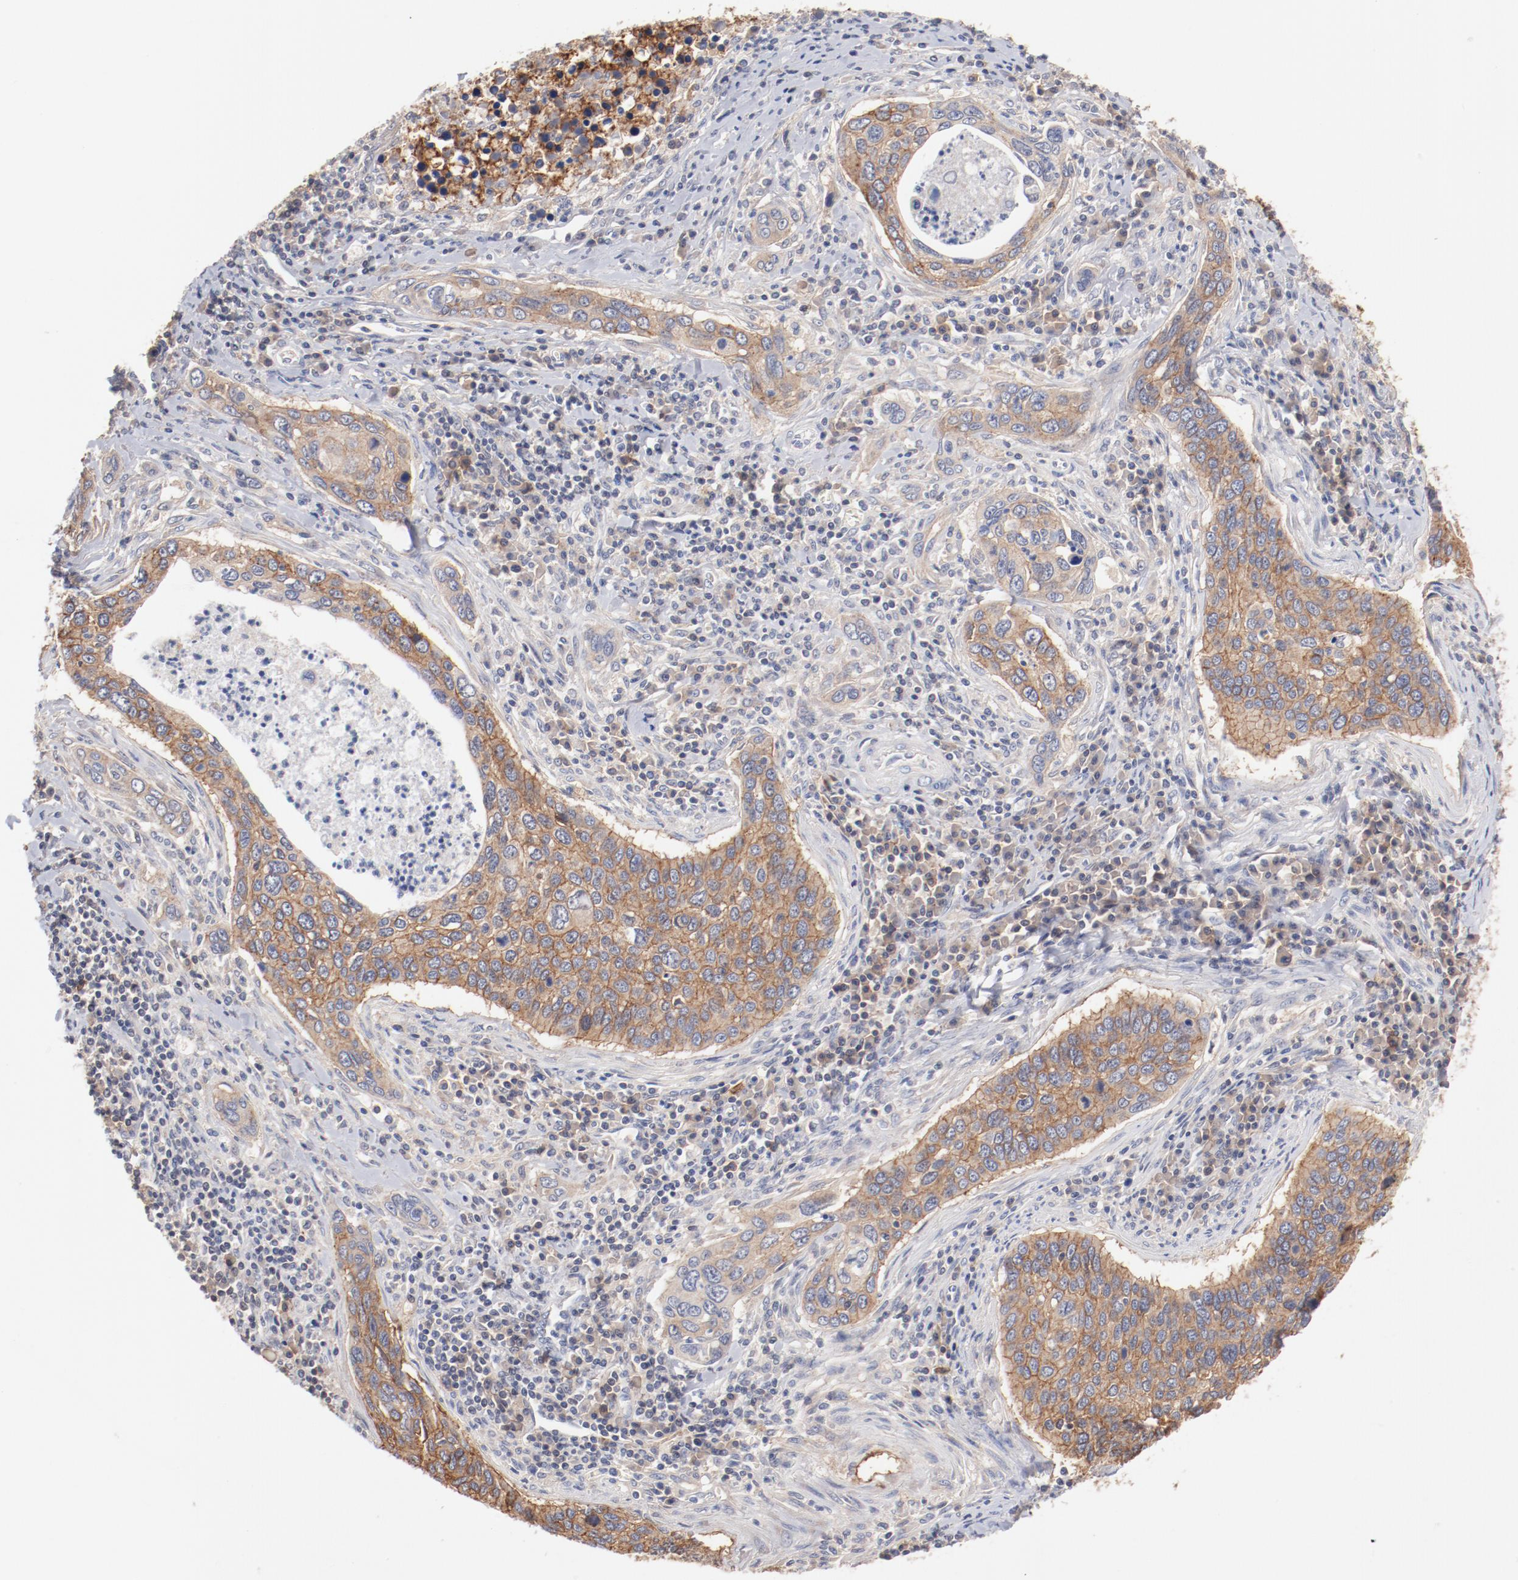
{"staining": {"intensity": "moderate", "quantity": ">75%", "location": "cytoplasmic/membranous"}, "tissue": "cervical cancer", "cell_type": "Tumor cells", "image_type": "cancer", "snomed": [{"axis": "morphology", "description": "Squamous cell carcinoma, NOS"}, {"axis": "topography", "description": "Cervix"}], "caption": "Cervical squamous cell carcinoma stained for a protein (brown) reveals moderate cytoplasmic/membranous positive positivity in about >75% of tumor cells.", "gene": "SETD3", "patient": {"sex": "female", "age": 53}}